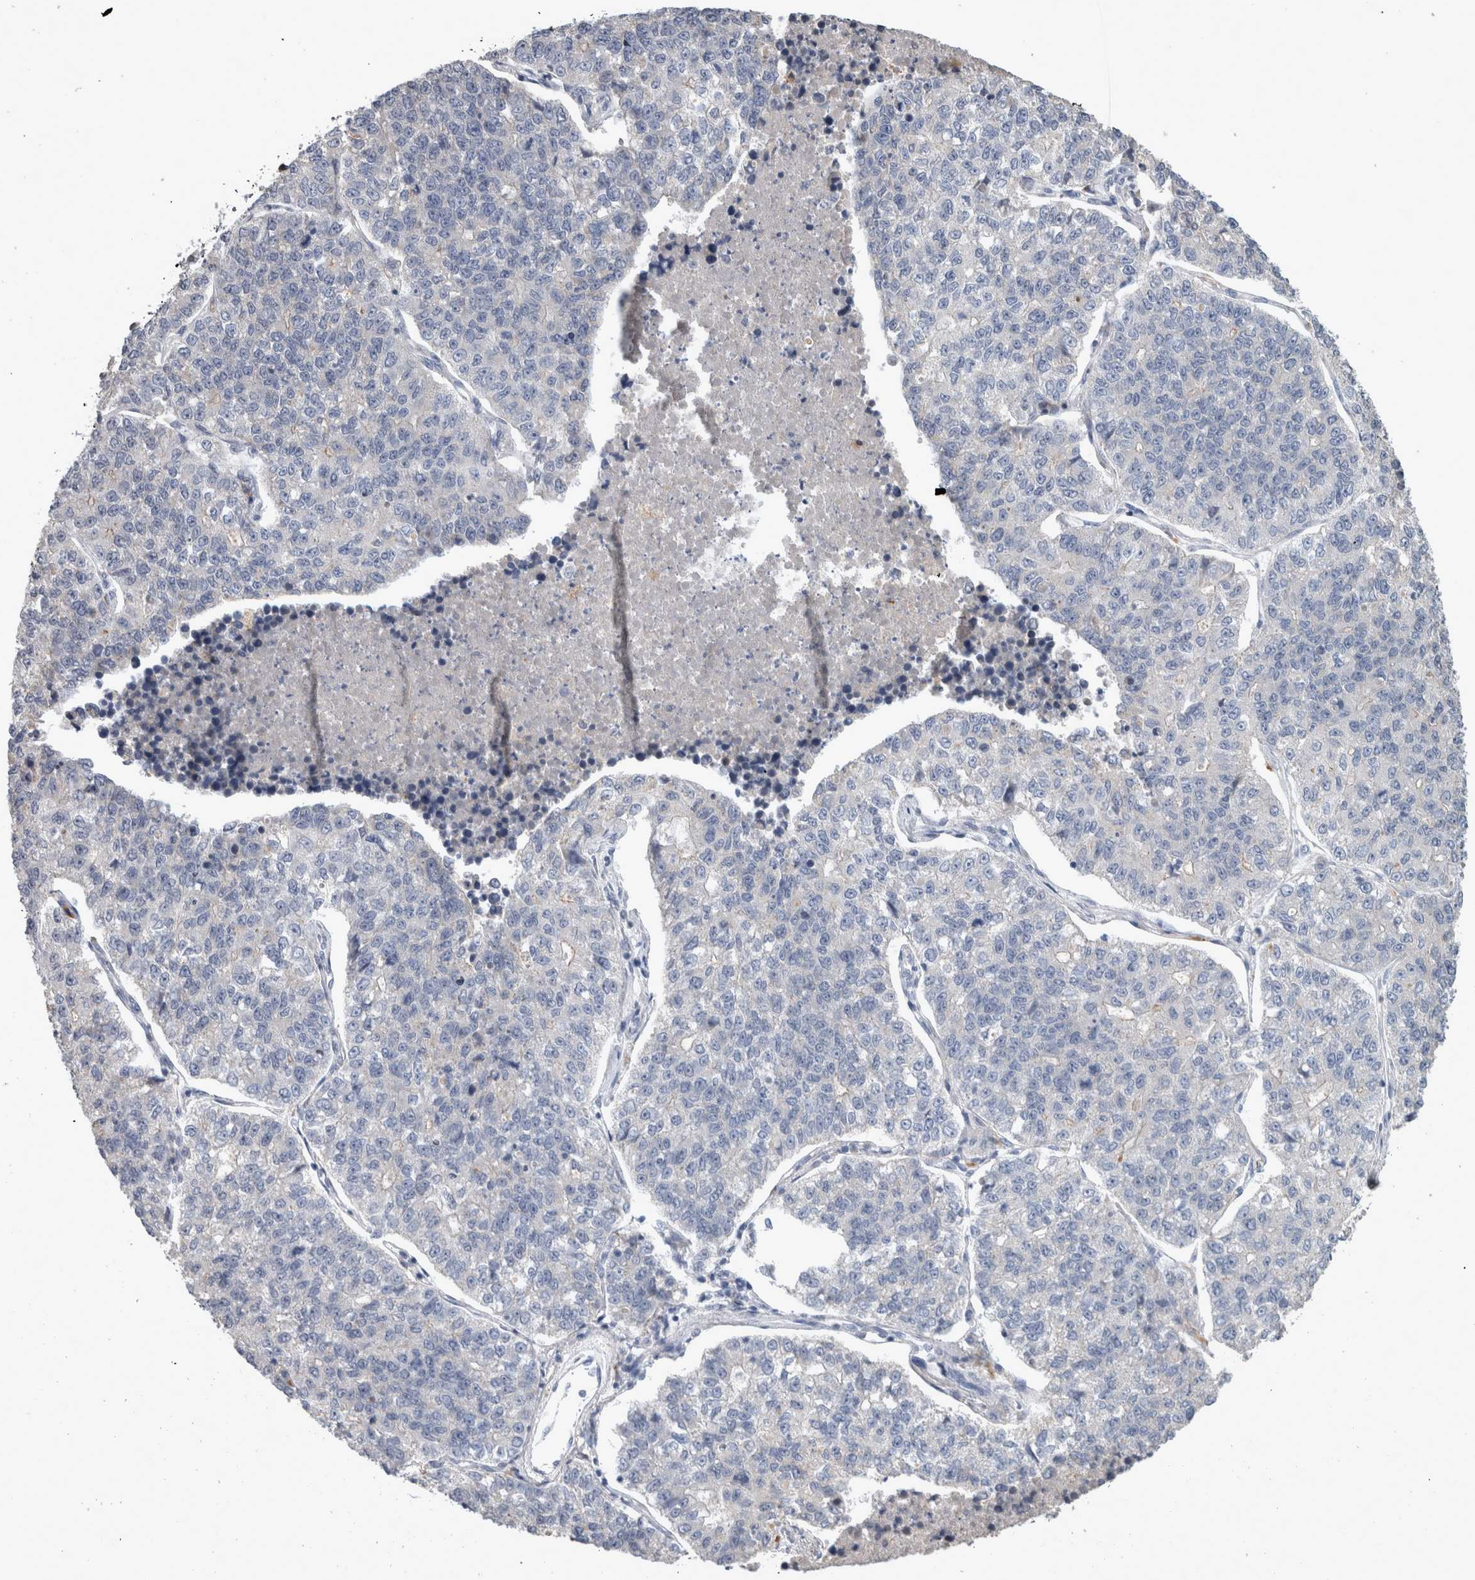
{"staining": {"intensity": "negative", "quantity": "none", "location": "none"}, "tissue": "lung cancer", "cell_type": "Tumor cells", "image_type": "cancer", "snomed": [{"axis": "morphology", "description": "Adenocarcinoma, NOS"}, {"axis": "topography", "description": "Lung"}], "caption": "High power microscopy photomicrograph of an immunohistochemistry (IHC) micrograph of lung cancer, revealing no significant positivity in tumor cells.", "gene": "SLC22A11", "patient": {"sex": "male", "age": 49}}